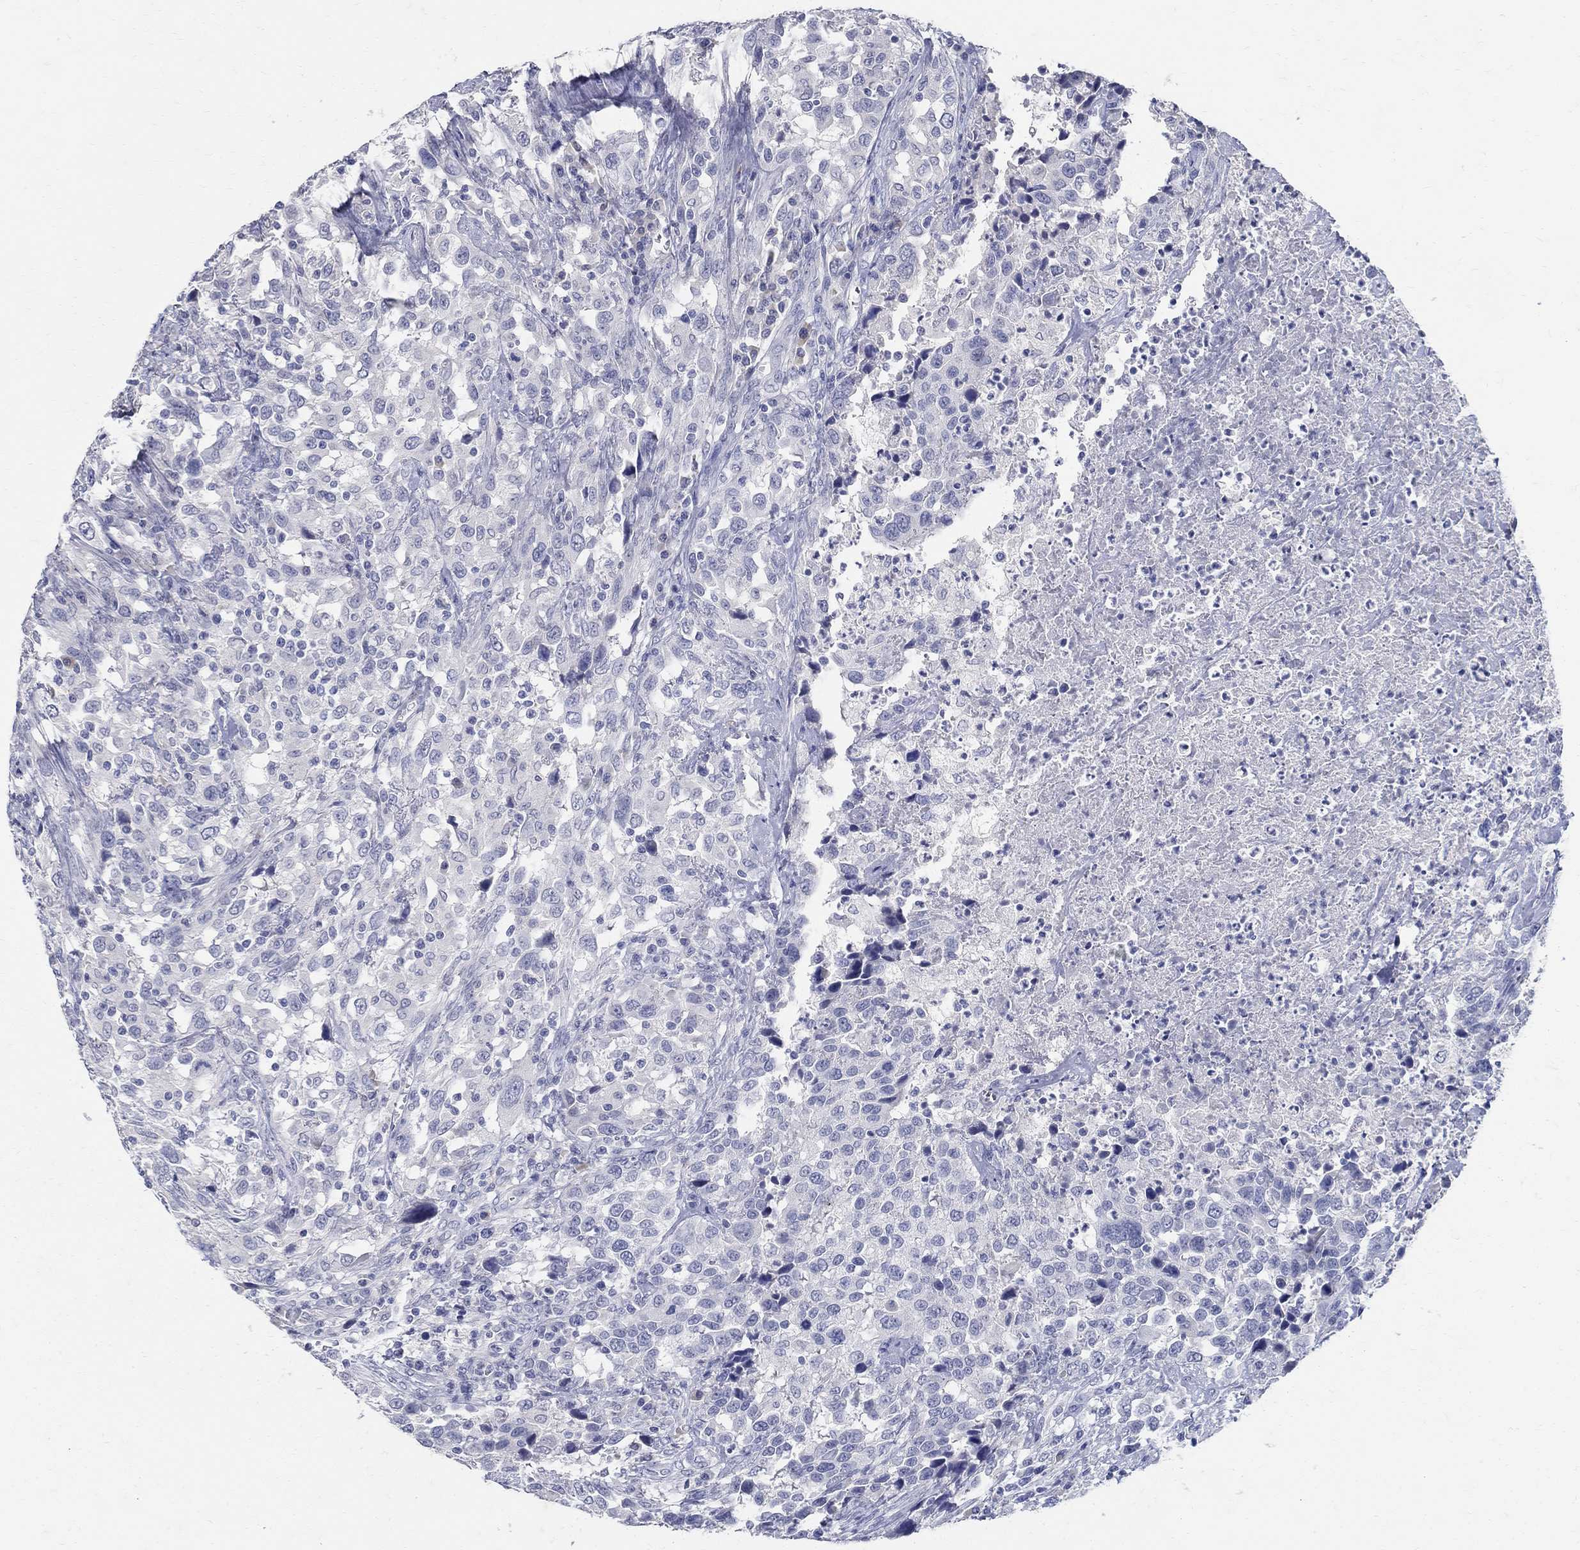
{"staining": {"intensity": "negative", "quantity": "none", "location": "none"}, "tissue": "urothelial cancer", "cell_type": "Tumor cells", "image_type": "cancer", "snomed": [{"axis": "morphology", "description": "Urothelial carcinoma, NOS"}, {"axis": "morphology", "description": "Urothelial carcinoma, High grade"}, {"axis": "topography", "description": "Urinary bladder"}], "caption": "High power microscopy micrograph of an IHC image of urothelial cancer, revealing no significant expression in tumor cells. (Stains: DAB (3,3'-diaminobenzidine) immunohistochemistry (IHC) with hematoxylin counter stain, Microscopy: brightfield microscopy at high magnification).", "gene": "SOX2", "patient": {"sex": "female", "age": 64}}